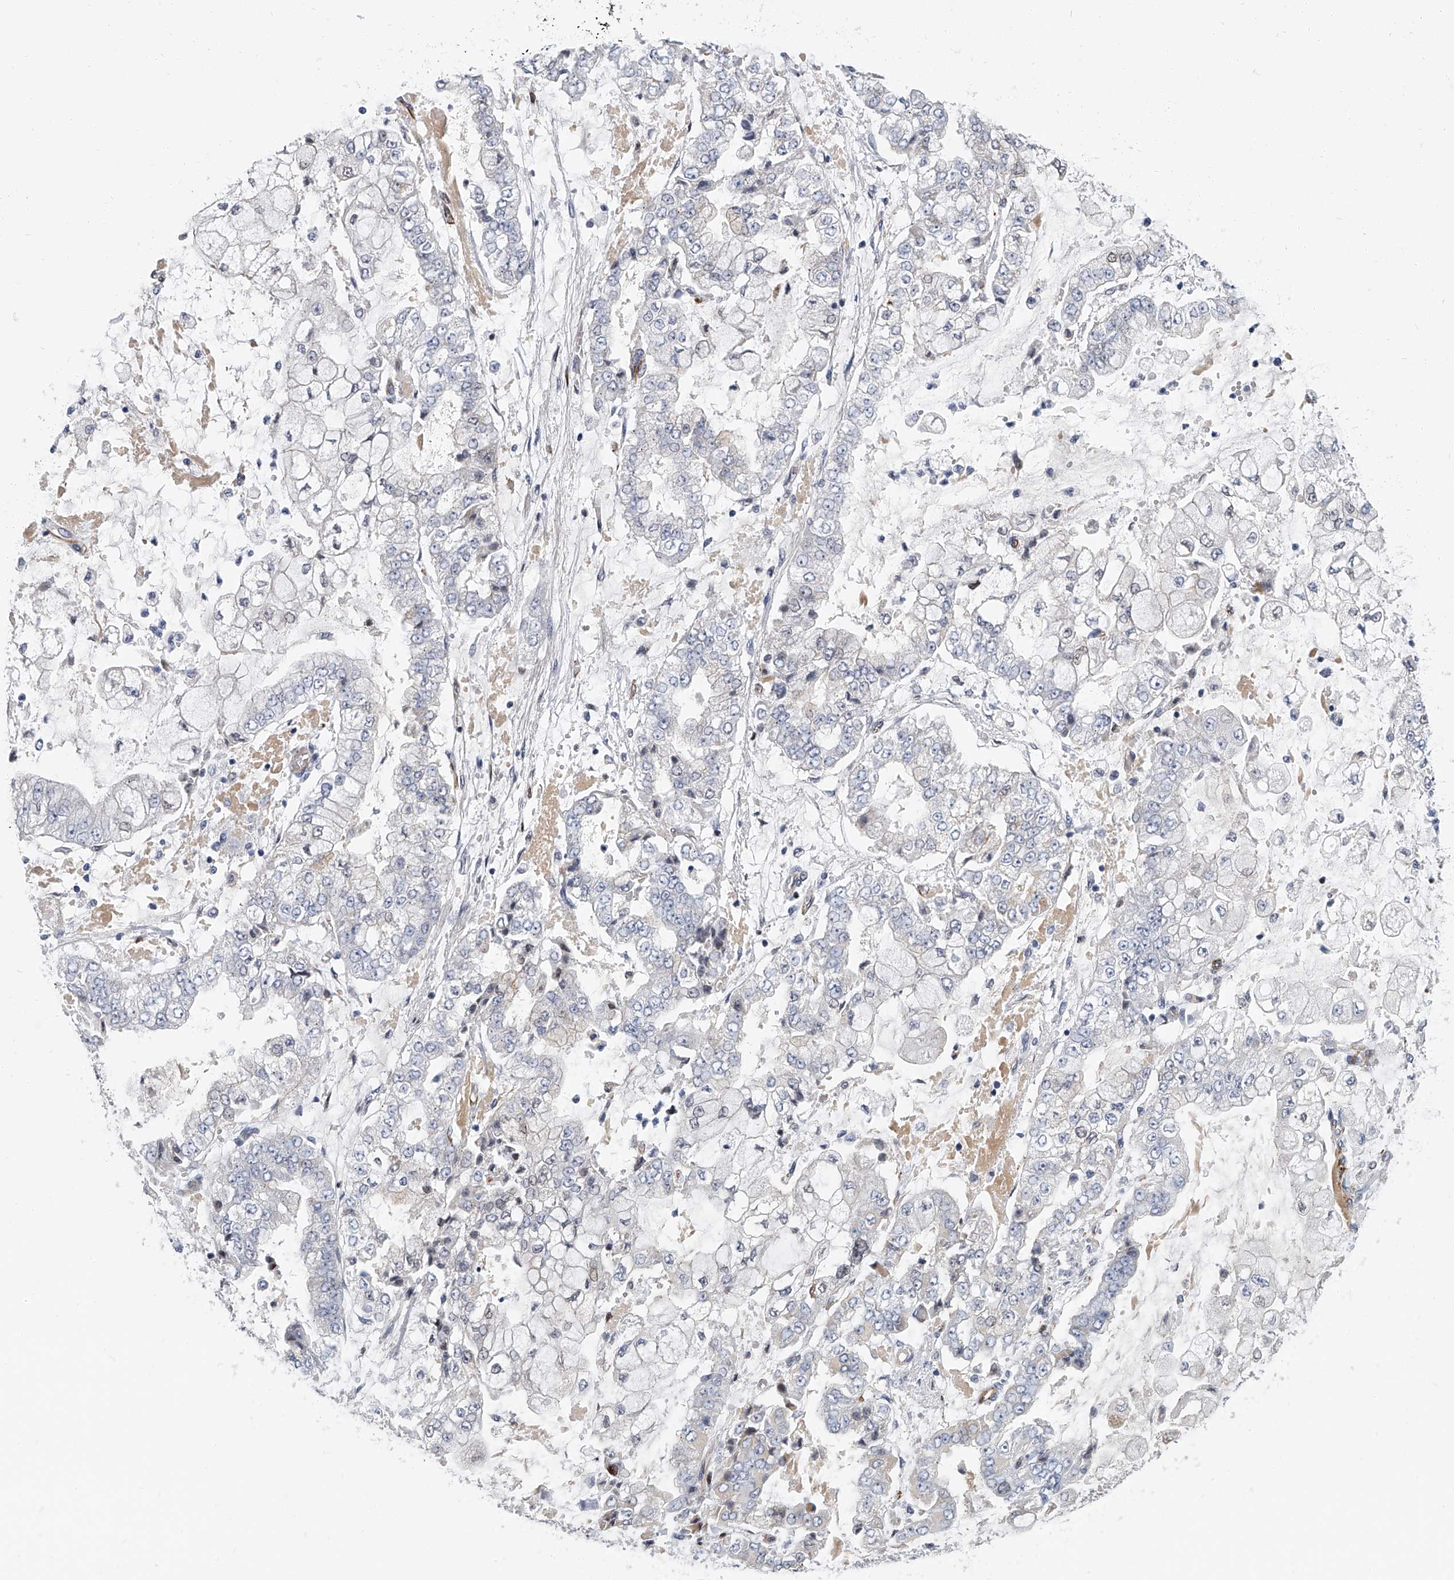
{"staining": {"intensity": "negative", "quantity": "none", "location": "none"}, "tissue": "stomach cancer", "cell_type": "Tumor cells", "image_type": "cancer", "snomed": [{"axis": "morphology", "description": "Adenocarcinoma, NOS"}, {"axis": "topography", "description": "Stomach"}], "caption": "Human adenocarcinoma (stomach) stained for a protein using immunohistochemistry reveals no positivity in tumor cells.", "gene": "KIRREL1", "patient": {"sex": "male", "age": 76}}